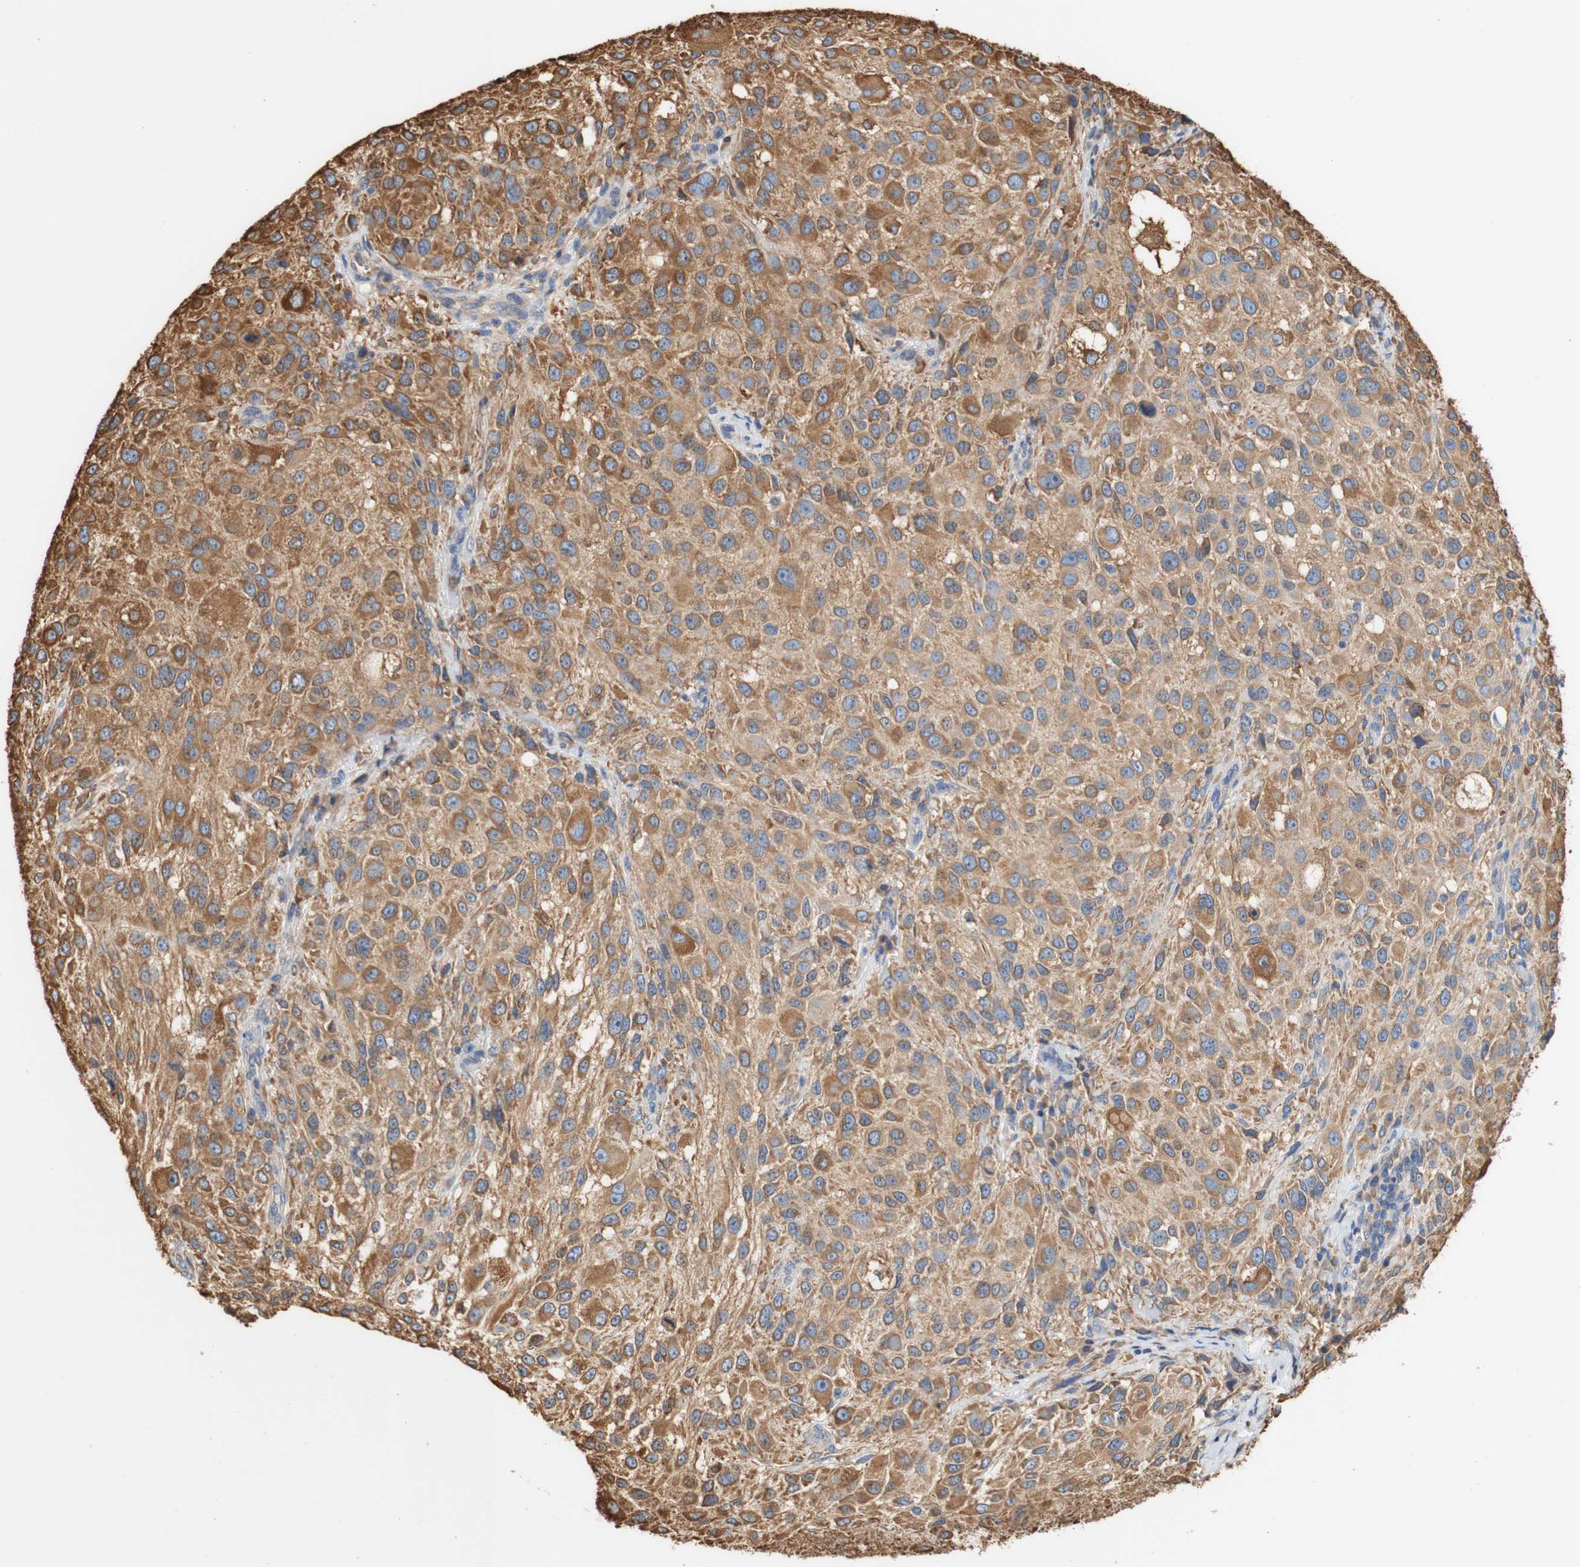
{"staining": {"intensity": "moderate", "quantity": ">75%", "location": "cytoplasmic/membranous"}, "tissue": "melanoma", "cell_type": "Tumor cells", "image_type": "cancer", "snomed": [{"axis": "morphology", "description": "Necrosis, NOS"}, {"axis": "morphology", "description": "Malignant melanoma, NOS"}, {"axis": "topography", "description": "Skin"}], "caption": "The immunohistochemical stain shows moderate cytoplasmic/membranous positivity in tumor cells of melanoma tissue. (DAB IHC, brown staining for protein, blue staining for nuclei).", "gene": "EIF2AK4", "patient": {"sex": "female", "age": 87}}